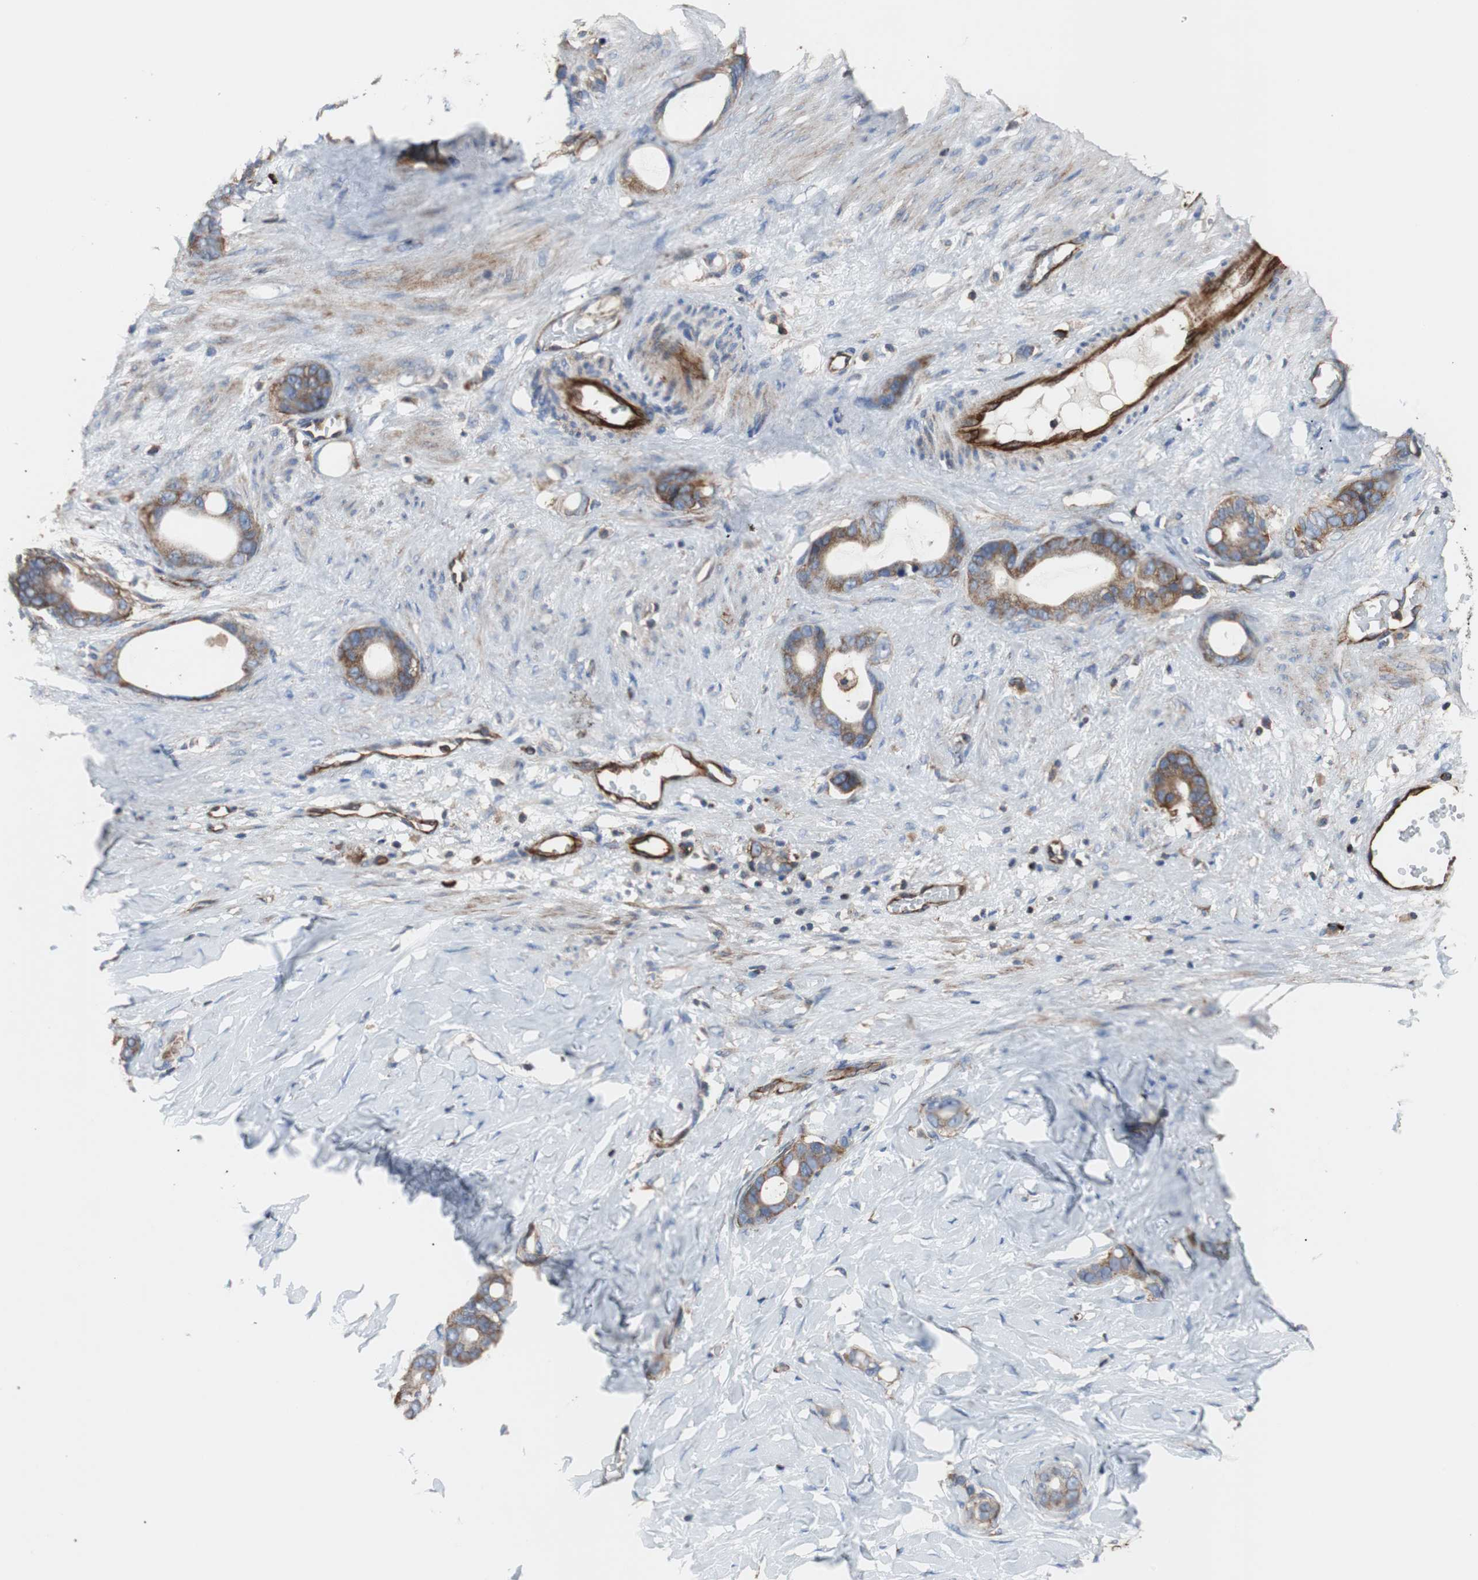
{"staining": {"intensity": "moderate", "quantity": ">75%", "location": "cytoplasmic/membranous"}, "tissue": "stomach cancer", "cell_type": "Tumor cells", "image_type": "cancer", "snomed": [{"axis": "morphology", "description": "Adenocarcinoma, NOS"}, {"axis": "topography", "description": "Stomach"}], "caption": "Human stomach cancer stained for a protein (brown) reveals moderate cytoplasmic/membranous positive expression in approximately >75% of tumor cells.", "gene": "PLCG2", "patient": {"sex": "female", "age": 75}}